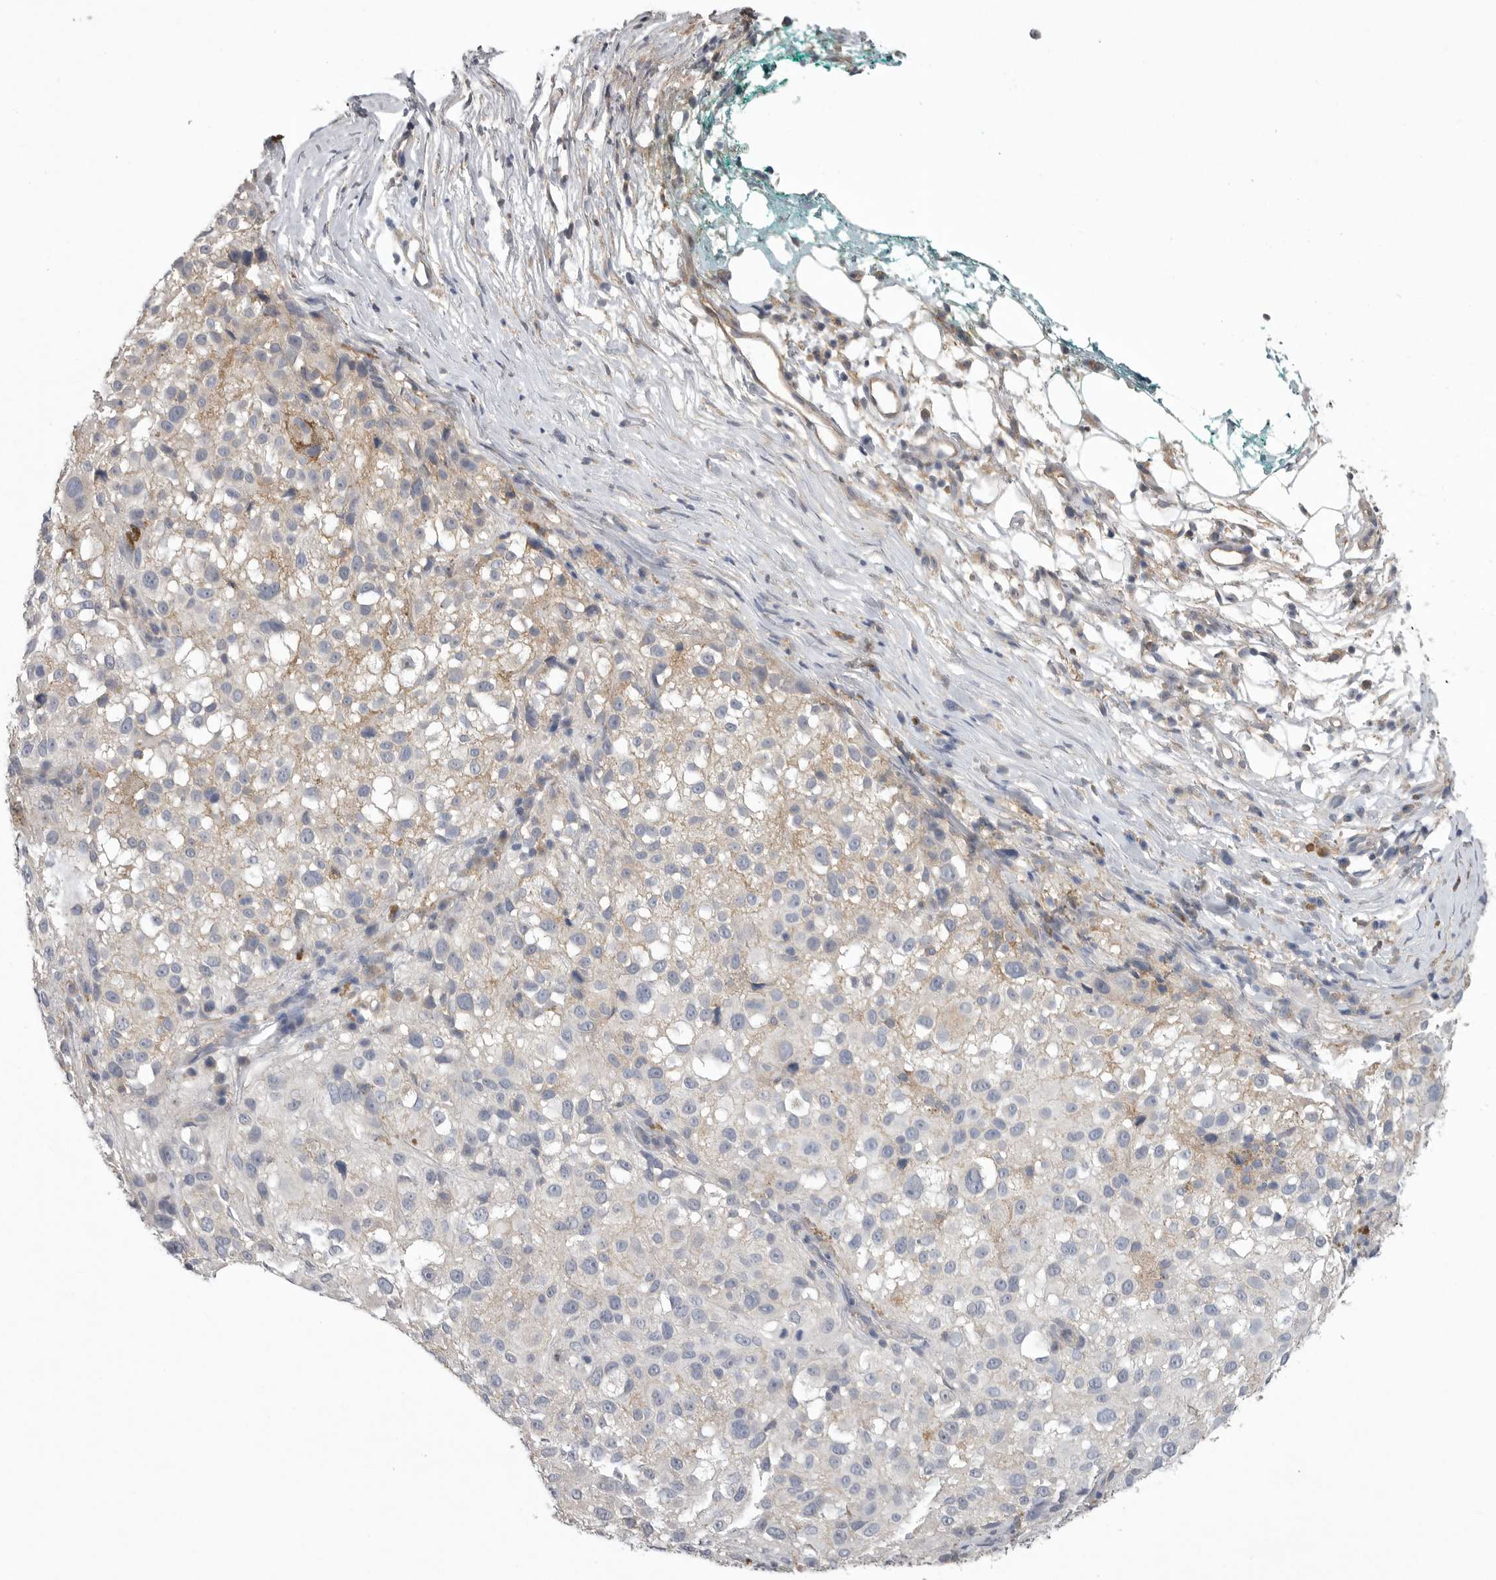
{"staining": {"intensity": "negative", "quantity": "none", "location": "none"}, "tissue": "melanoma", "cell_type": "Tumor cells", "image_type": "cancer", "snomed": [{"axis": "morphology", "description": "Necrosis, NOS"}, {"axis": "morphology", "description": "Malignant melanoma, NOS"}, {"axis": "topography", "description": "Skin"}], "caption": "The immunohistochemistry (IHC) photomicrograph has no significant positivity in tumor cells of malignant melanoma tissue.", "gene": "NECTIN2", "patient": {"sex": "female", "age": 87}}